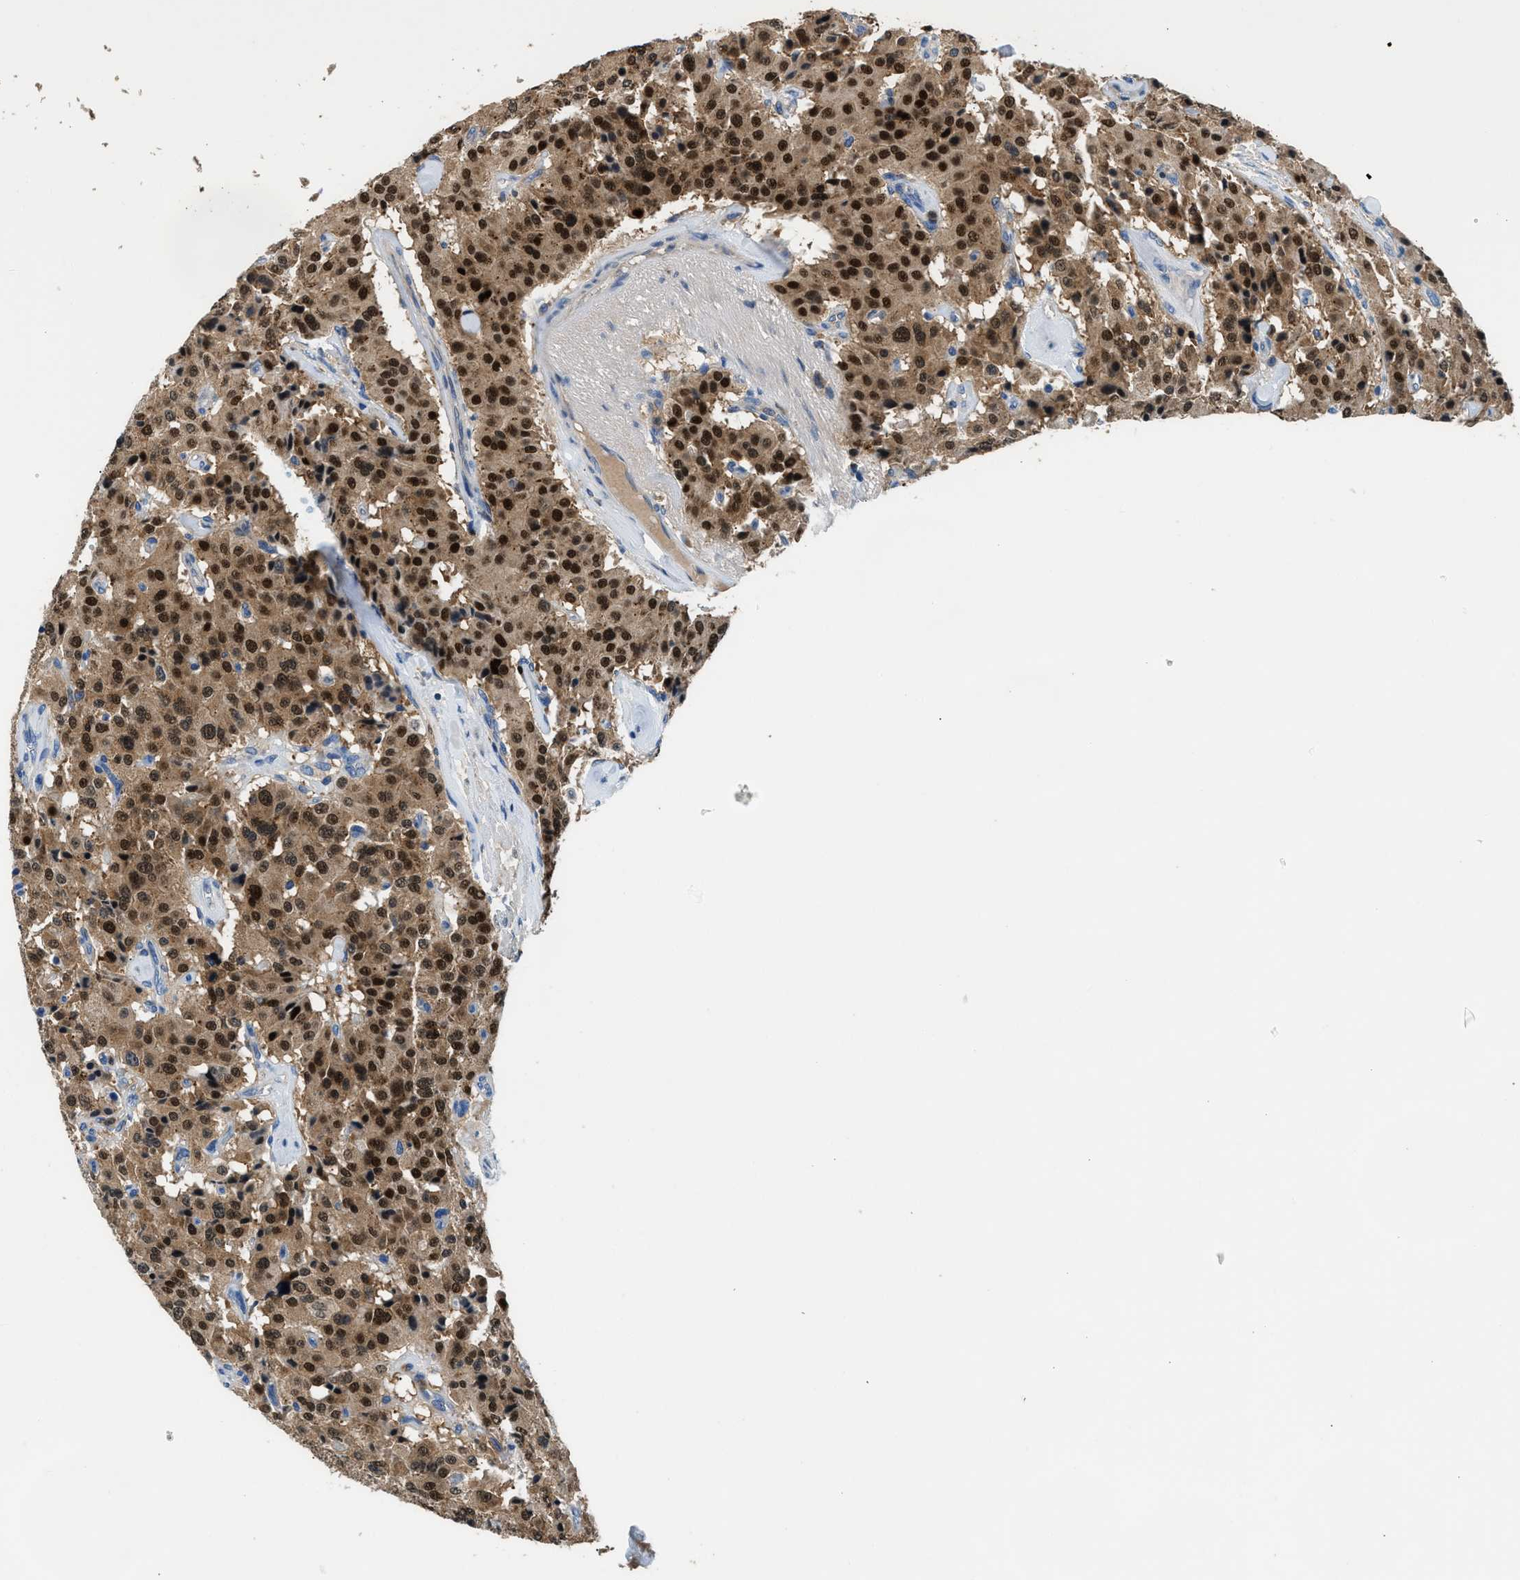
{"staining": {"intensity": "strong", "quantity": ">75%", "location": "cytoplasmic/membranous,nuclear"}, "tissue": "carcinoid", "cell_type": "Tumor cells", "image_type": "cancer", "snomed": [{"axis": "morphology", "description": "Carcinoid, malignant, NOS"}, {"axis": "topography", "description": "Lung"}], "caption": "An immunohistochemistry (IHC) histopathology image of tumor tissue is shown. Protein staining in brown highlights strong cytoplasmic/membranous and nuclear positivity in malignant carcinoid within tumor cells. (DAB (3,3'-diaminobenzidine) IHC, brown staining for protein, blue staining for nuclei).", "gene": "TOX", "patient": {"sex": "male", "age": 30}}